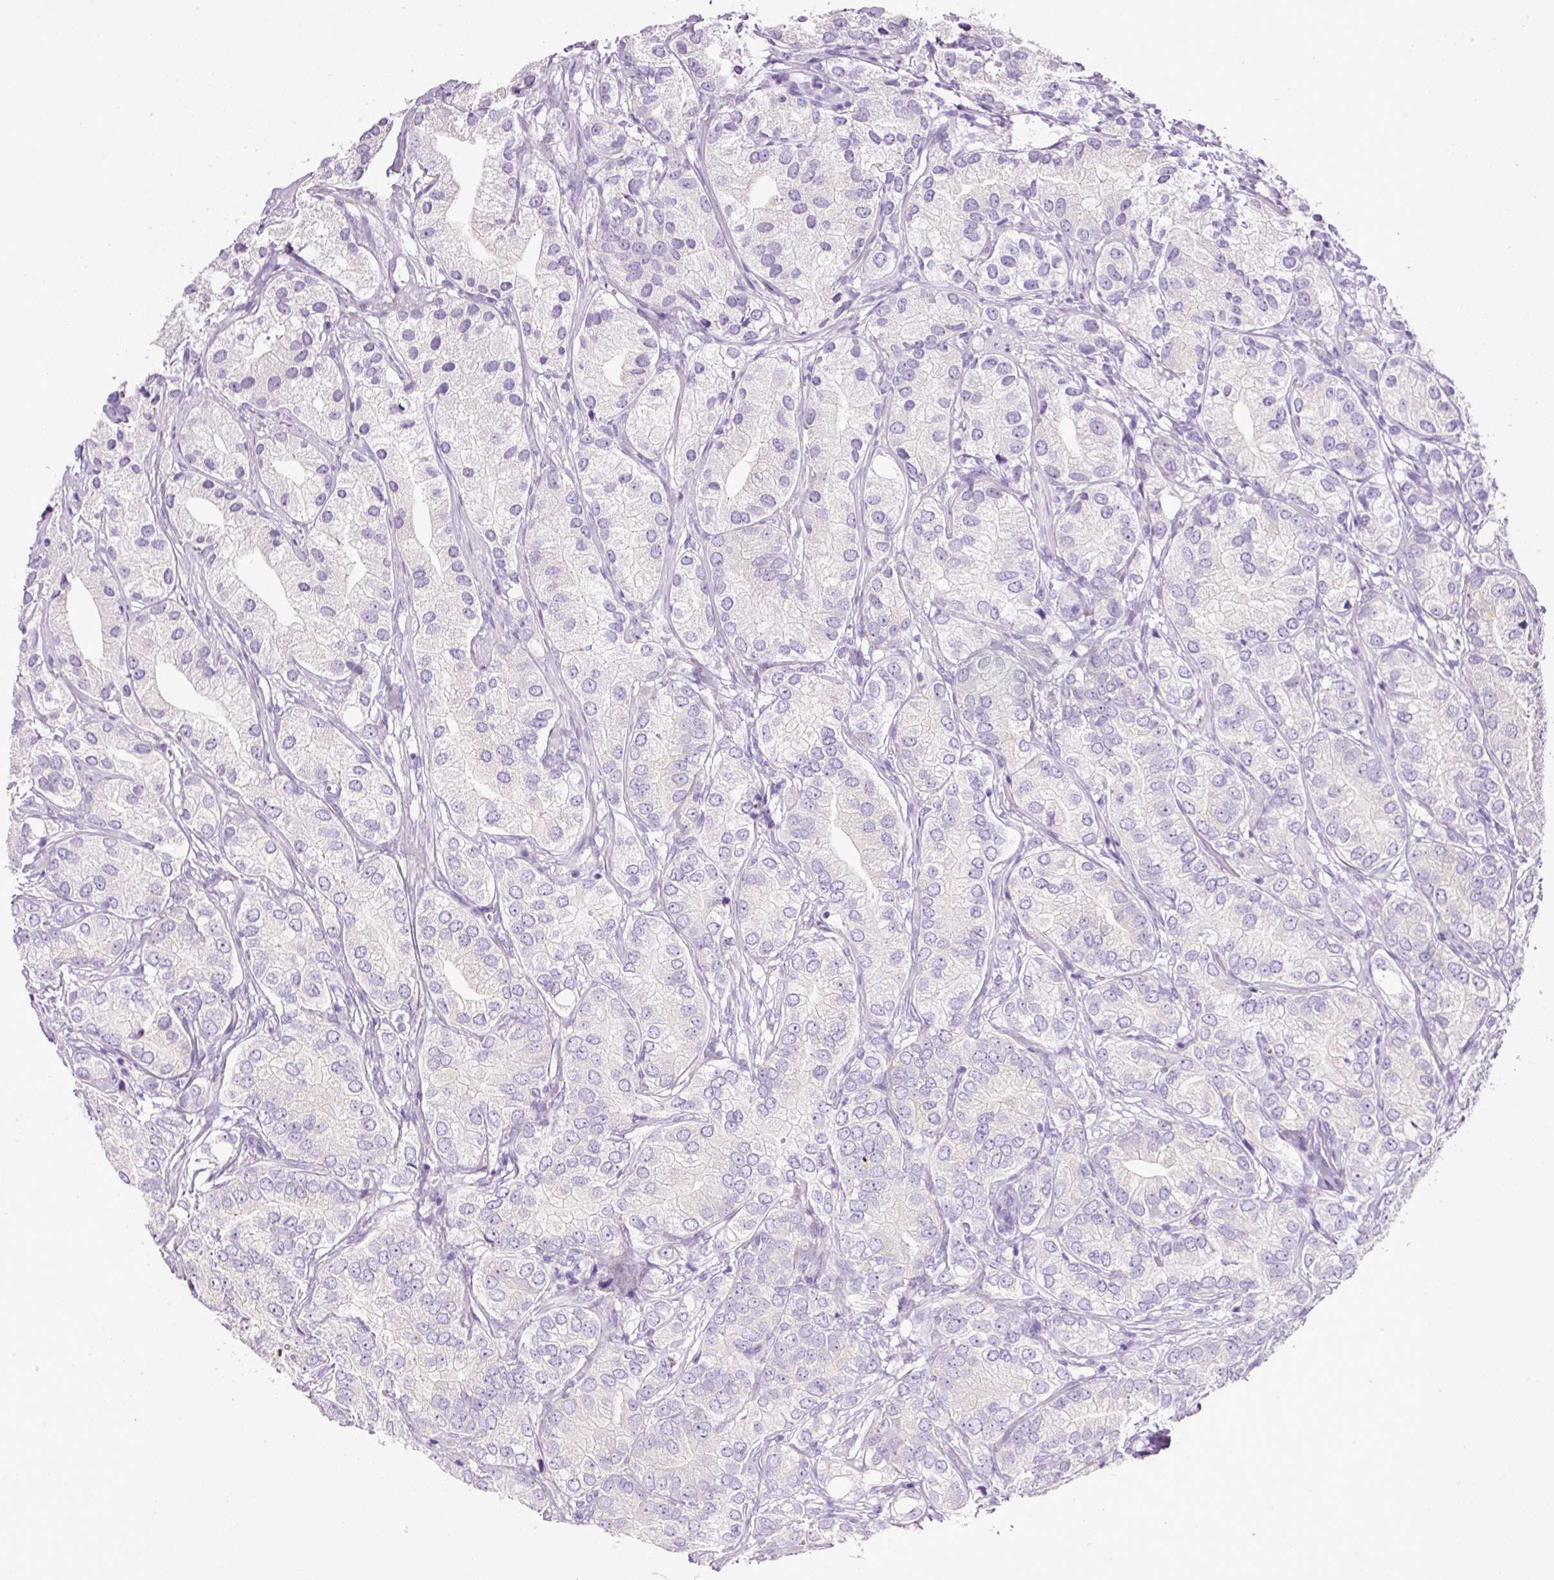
{"staining": {"intensity": "negative", "quantity": "none", "location": "none"}, "tissue": "prostate cancer", "cell_type": "Tumor cells", "image_type": "cancer", "snomed": [{"axis": "morphology", "description": "Adenocarcinoma, High grade"}, {"axis": "topography", "description": "Prostate"}], "caption": "This is an immunohistochemistry (IHC) micrograph of human prostate cancer (high-grade adenocarcinoma). There is no staining in tumor cells.", "gene": "BSND", "patient": {"sex": "male", "age": 82}}